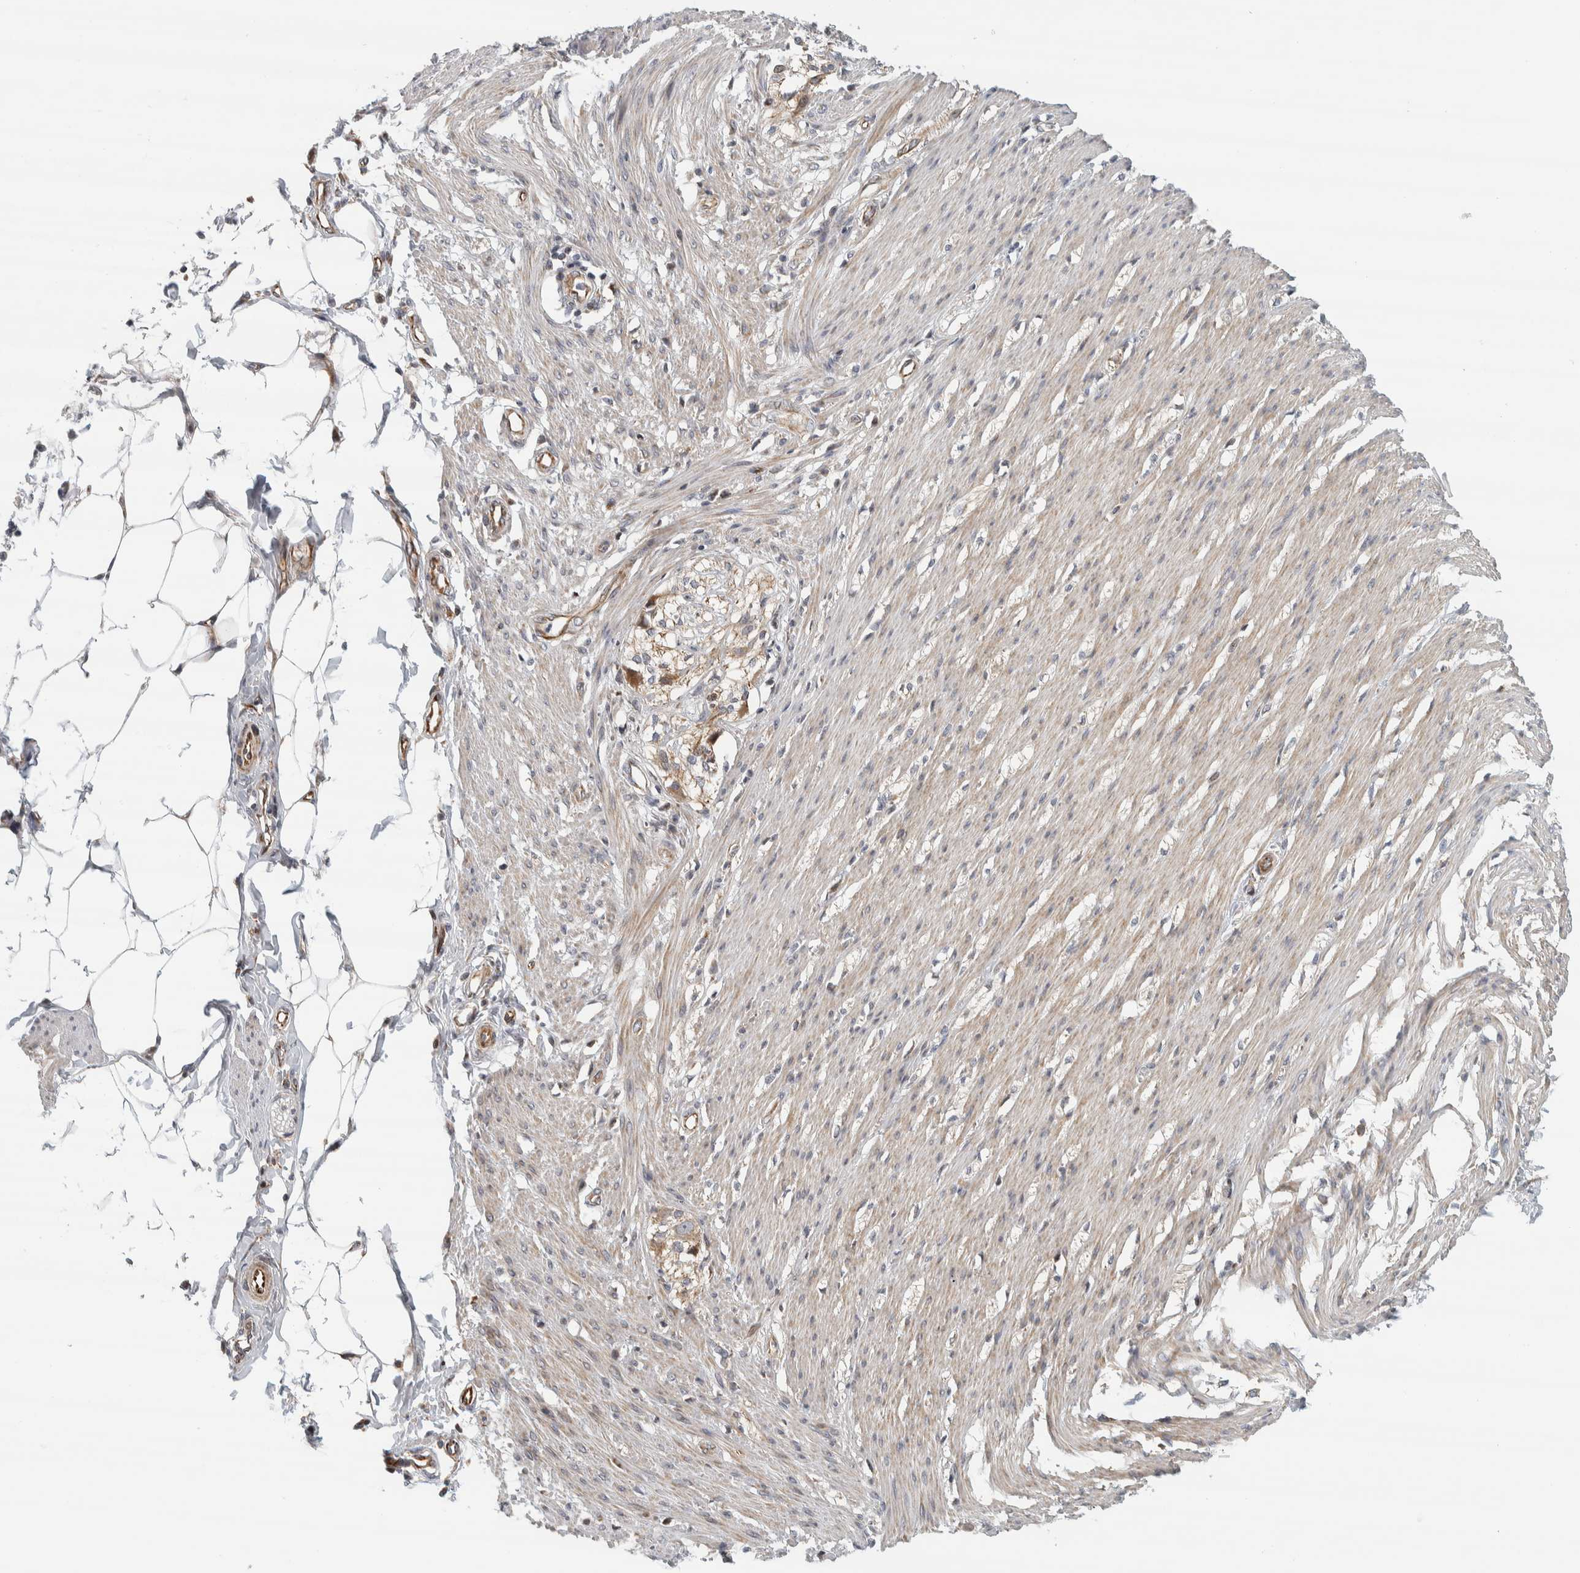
{"staining": {"intensity": "moderate", "quantity": "25%-75%", "location": "cytoplasmic/membranous"}, "tissue": "smooth muscle", "cell_type": "Smooth muscle cells", "image_type": "normal", "snomed": [{"axis": "morphology", "description": "Normal tissue, NOS"}, {"axis": "morphology", "description": "Adenocarcinoma, NOS"}, {"axis": "topography", "description": "Smooth muscle"}, {"axis": "topography", "description": "Colon"}], "caption": "Immunohistochemical staining of benign smooth muscle reveals 25%-75% levels of moderate cytoplasmic/membranous protein expression in about 25%-75% of smooth muscle cells. (Brightfield microscopy of DAB IHC at high magnification).", "gene": "AFP", "patient": {"sex": "male", "age": 14}}